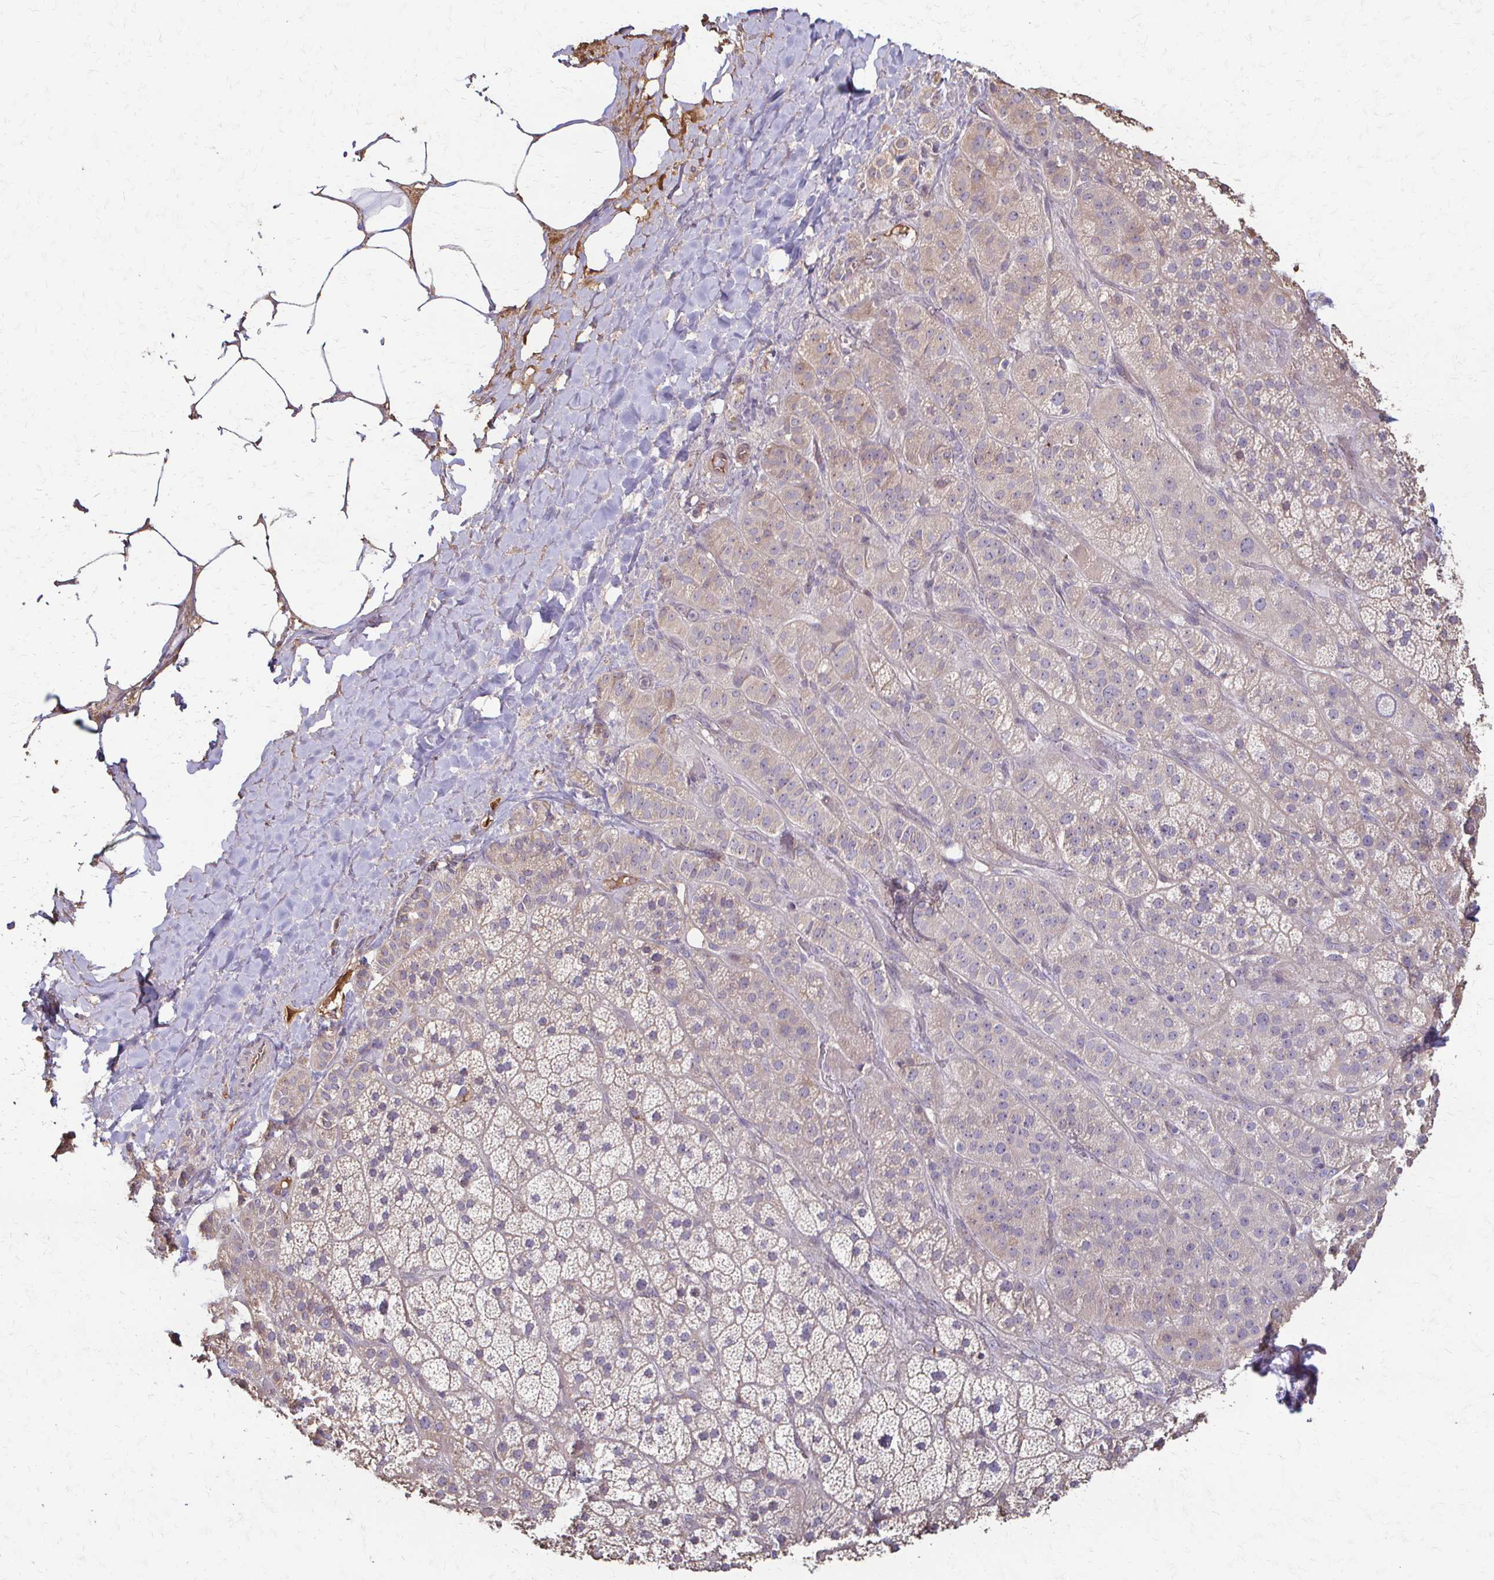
{"staining": {"intensity": "weak", "quantity": "25%-75%", "location": "cytoplasmic/membranous"}, "tissue": "adrenal gland", "cell_type": "Glandular cells", "image_type": "normal", "snomed": [{"axis": "morphology", "description": "Normal tissue, NOS"}, {"axis": "topography", "description": "Adrenal gland"}], "caption": "An image of adrenal gland stained for a protein demonstrates weak cytoplasmic/membranous brown staining in glandular cells.", "gene": "IL18BP", "patient": {"sex": "male", "age": 57}}